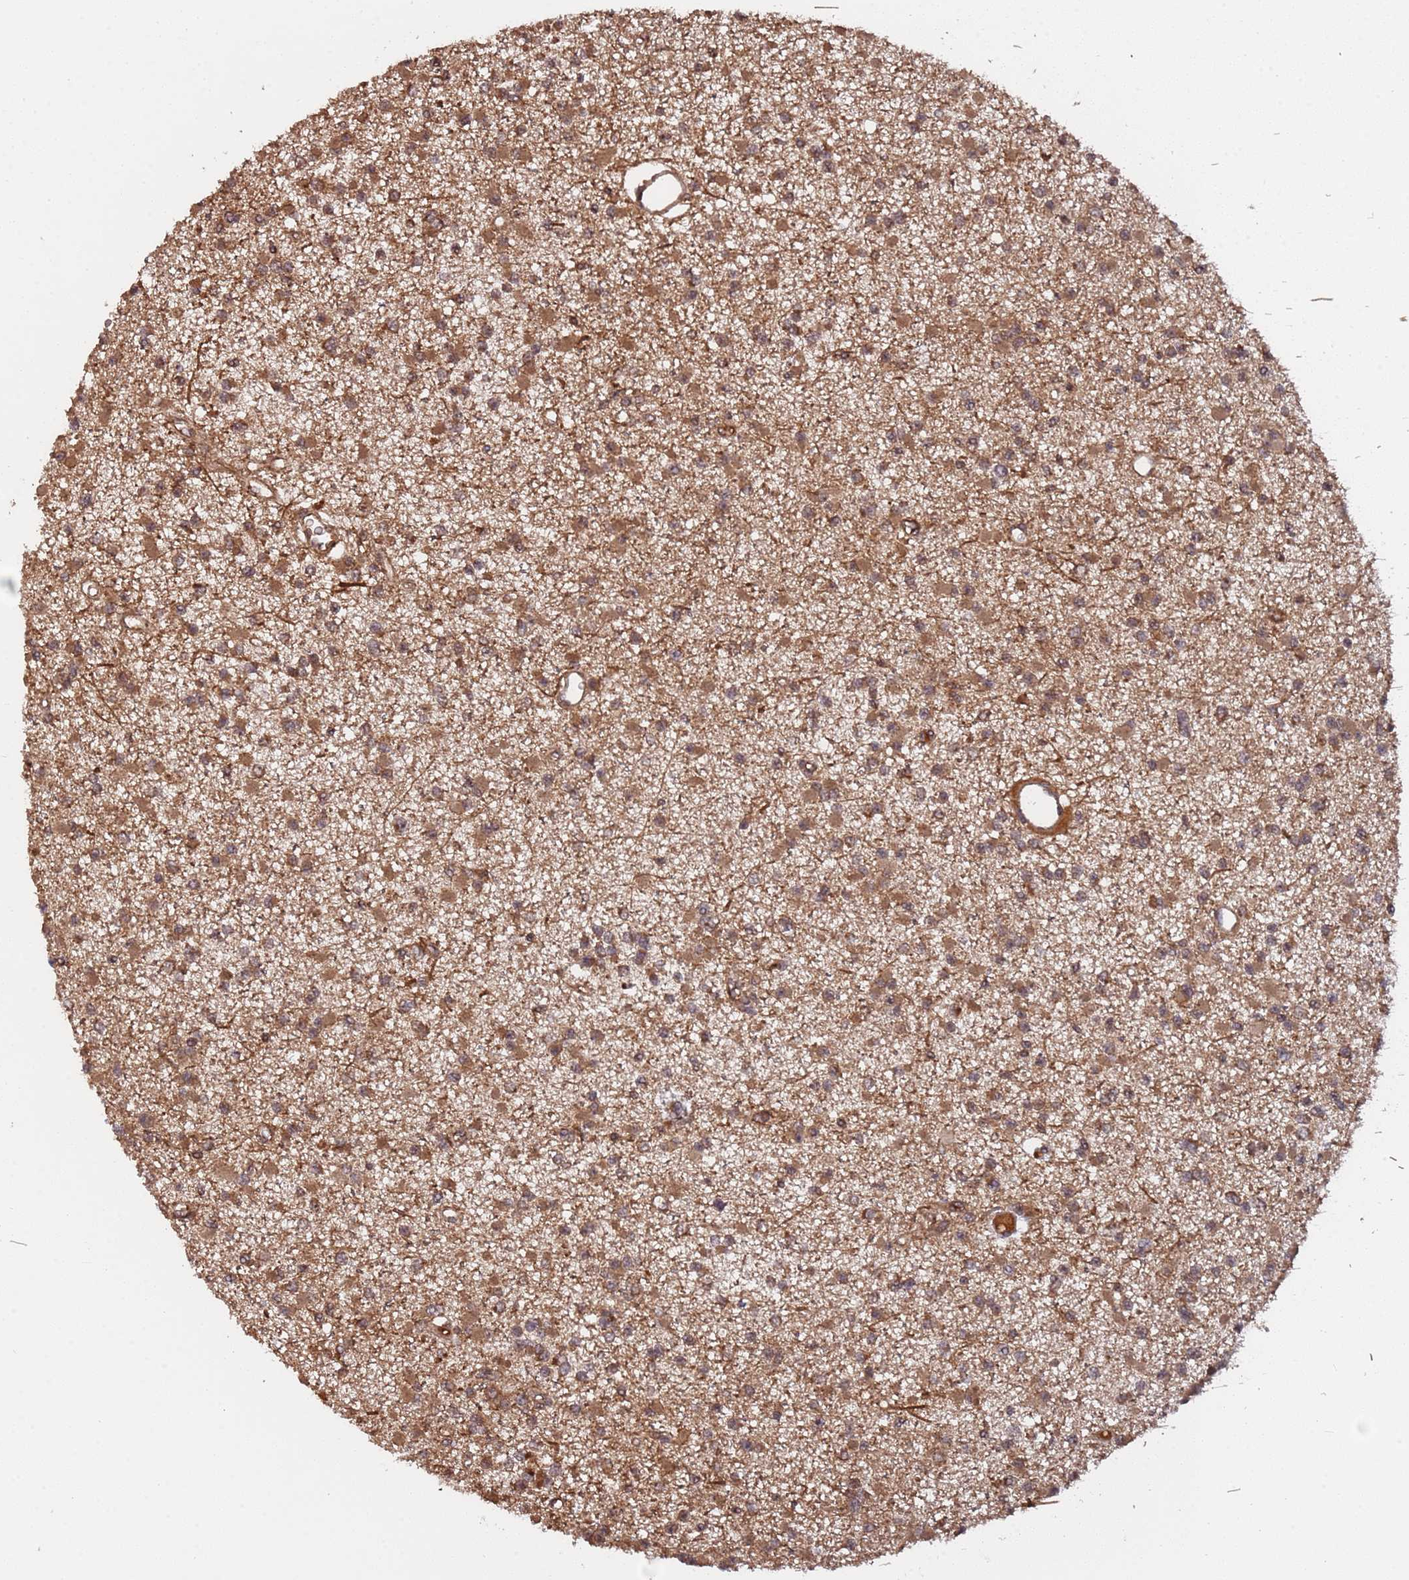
{"staining": {"intensity": "moderate", "quantity": ">75%", "location": "cytoplasmic/membranous"}, "tissue": "glioma", "cell_type": "Tumor cells", "image_type": "cancer", "snomed": [{"axis": "morphology", "description": "Glioma, malignant, Low grade"}, {"axis": "topography", "description": "Brain"}], "caption": "A medium amount of moderate cytoplasmic/membranous expression is seen in about >75% of tumor cells in malignant glioma (low-grade) tissue.", "gene": "ERI1", "patient": {"sex": "female", "age": 22}}